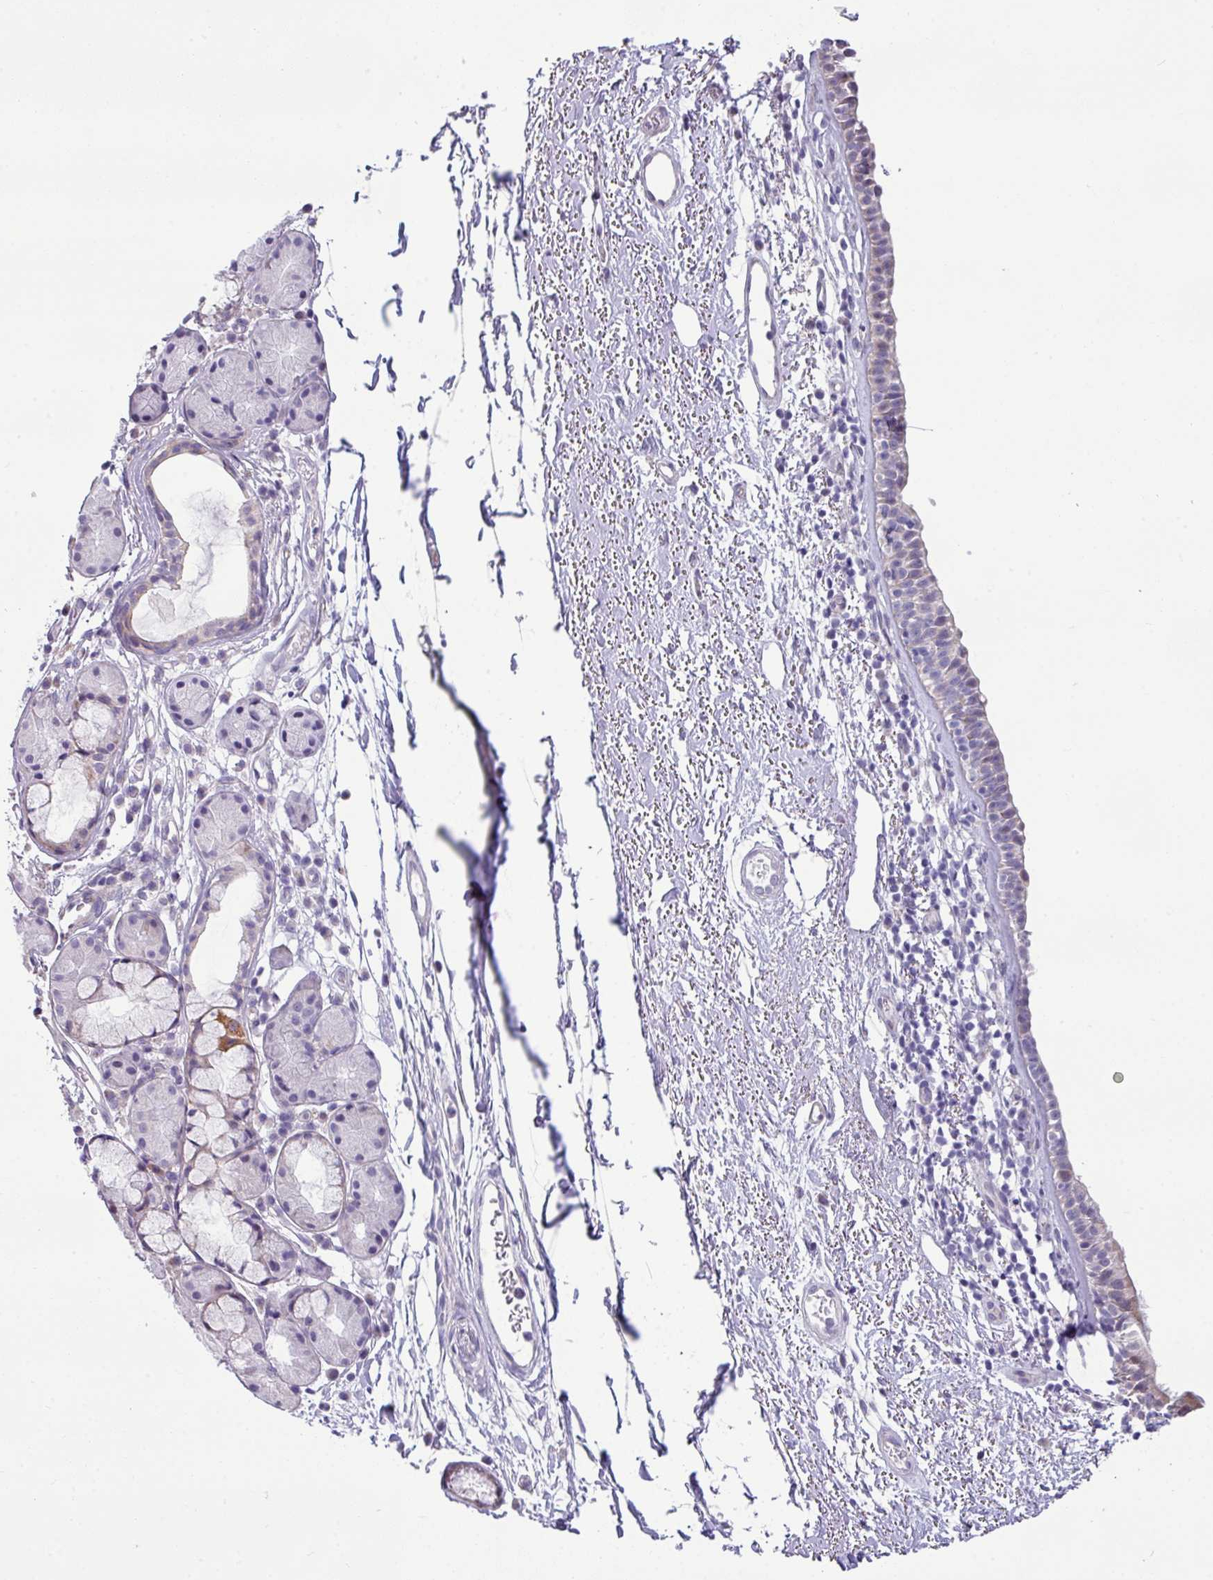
{"staining": {"intensity": "negative", "quantity": "none", "location": "none"}, "tissue": "nasopharynx", "cell_type": "Respiratory epithelial cells", "image_type": "normal", "snomed": [{"axis": "morphology", "description": "Normal tissue, NOS"}, {"axis": "topography", "description": "Cartilage tissue"}, {"axis": "topography", "description": "Nasopharynx"}], "caption": "This is a histopathology image of immunohistochemistry (IHC) staining of unremarkable nasopharynx, which shows no positivity in respiratory epithelial cells.", "gene": "IRGC", "patient": {"sex": "male", "age": 56}}